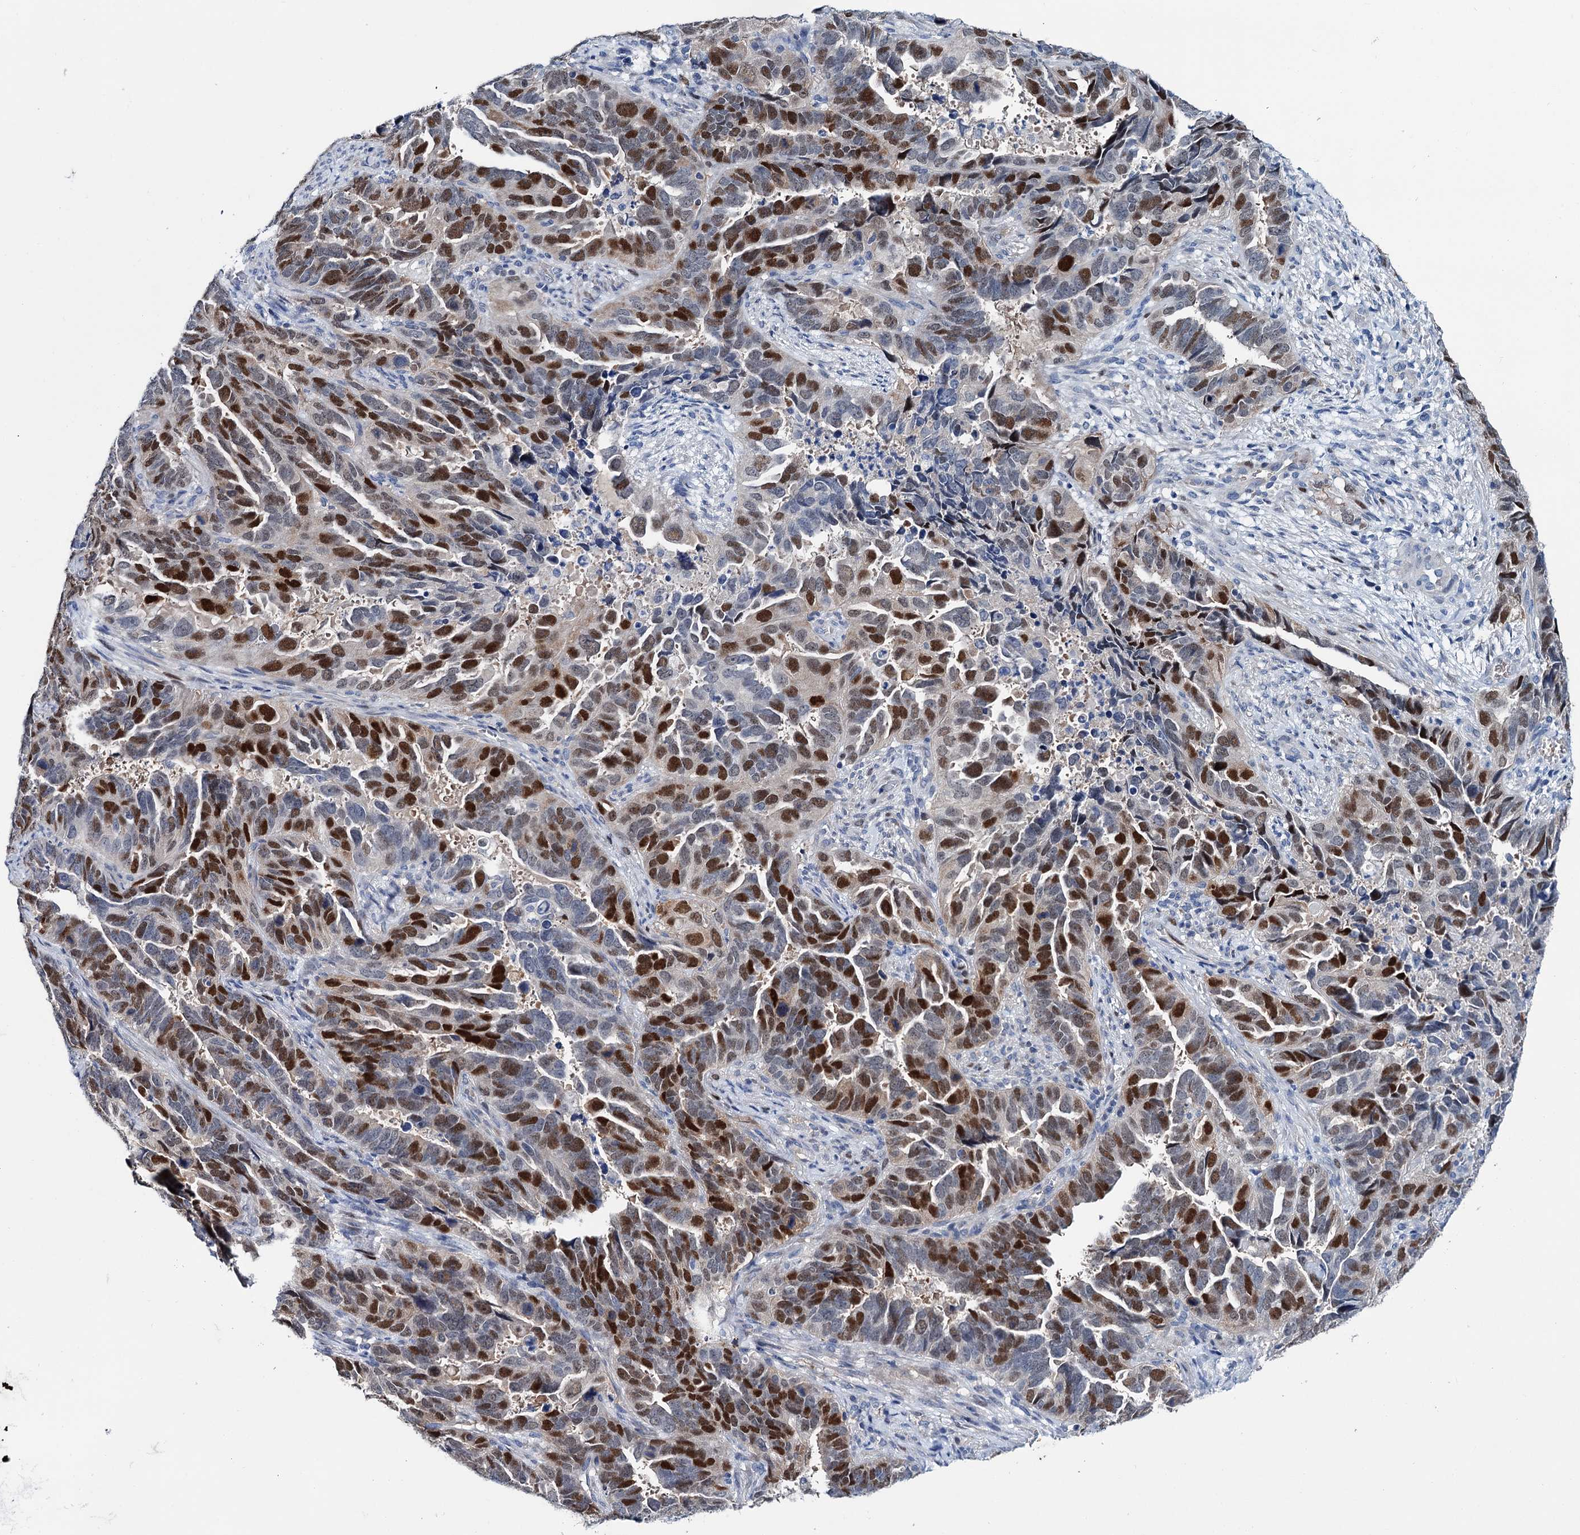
{"staining": {"intensity": "strong", "quantity": "25%-75%", "location": "nuclear"}, "tissue": "endometrial cancer", "cell_type": "Tumor cells", "image_type": "cancer", "snomed": [{"axis": "morphology", "description": "Adenocarcinoma, NOS"}, {"axis": "topography", "description": "Endometrium"}], "caption": "Immunohistochemical staining of human endometrial adenocarcinoma demonstrates high levels of strong nuclear protein positivity in about 25%-75% of tumor cells.", "gene": "FAM111B", "patient": {"sex": "female", "age": 65}}